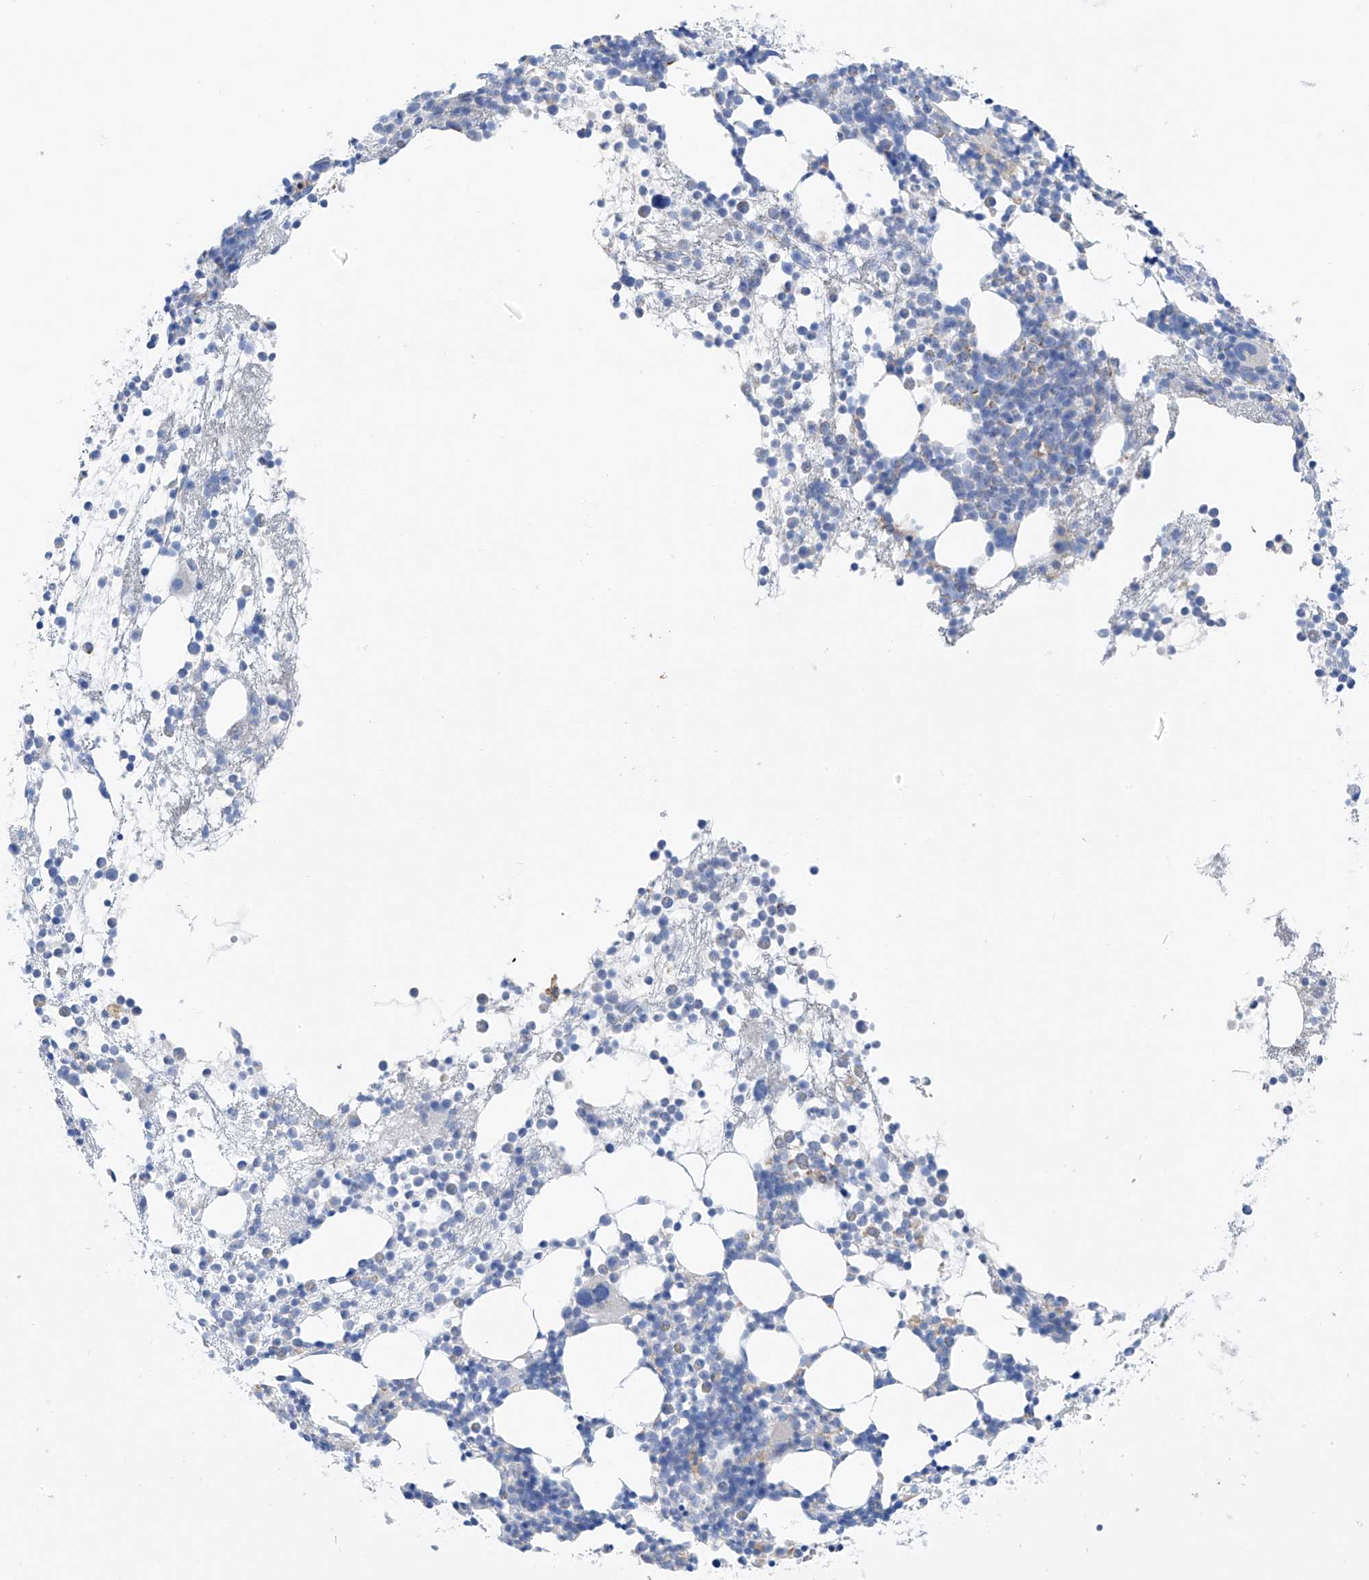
{"staining": {"intensity": "negative", "quantity": "none", "location": "none"}, "tissue": "bone marrow", "cell_type": "Hematopoietic cells", "image_type": "normal", "snomed": [{"axis": "morphology", "description": "Normal tissue, NOS"}, {"axis": "topography", "description": "Bone marrow"}], "caption": "The image exhibits no significant positivity in hematopoietic cells of bone marrow.", "gene": "GLMP", "patient": {"sex": "female", "age": 57}}